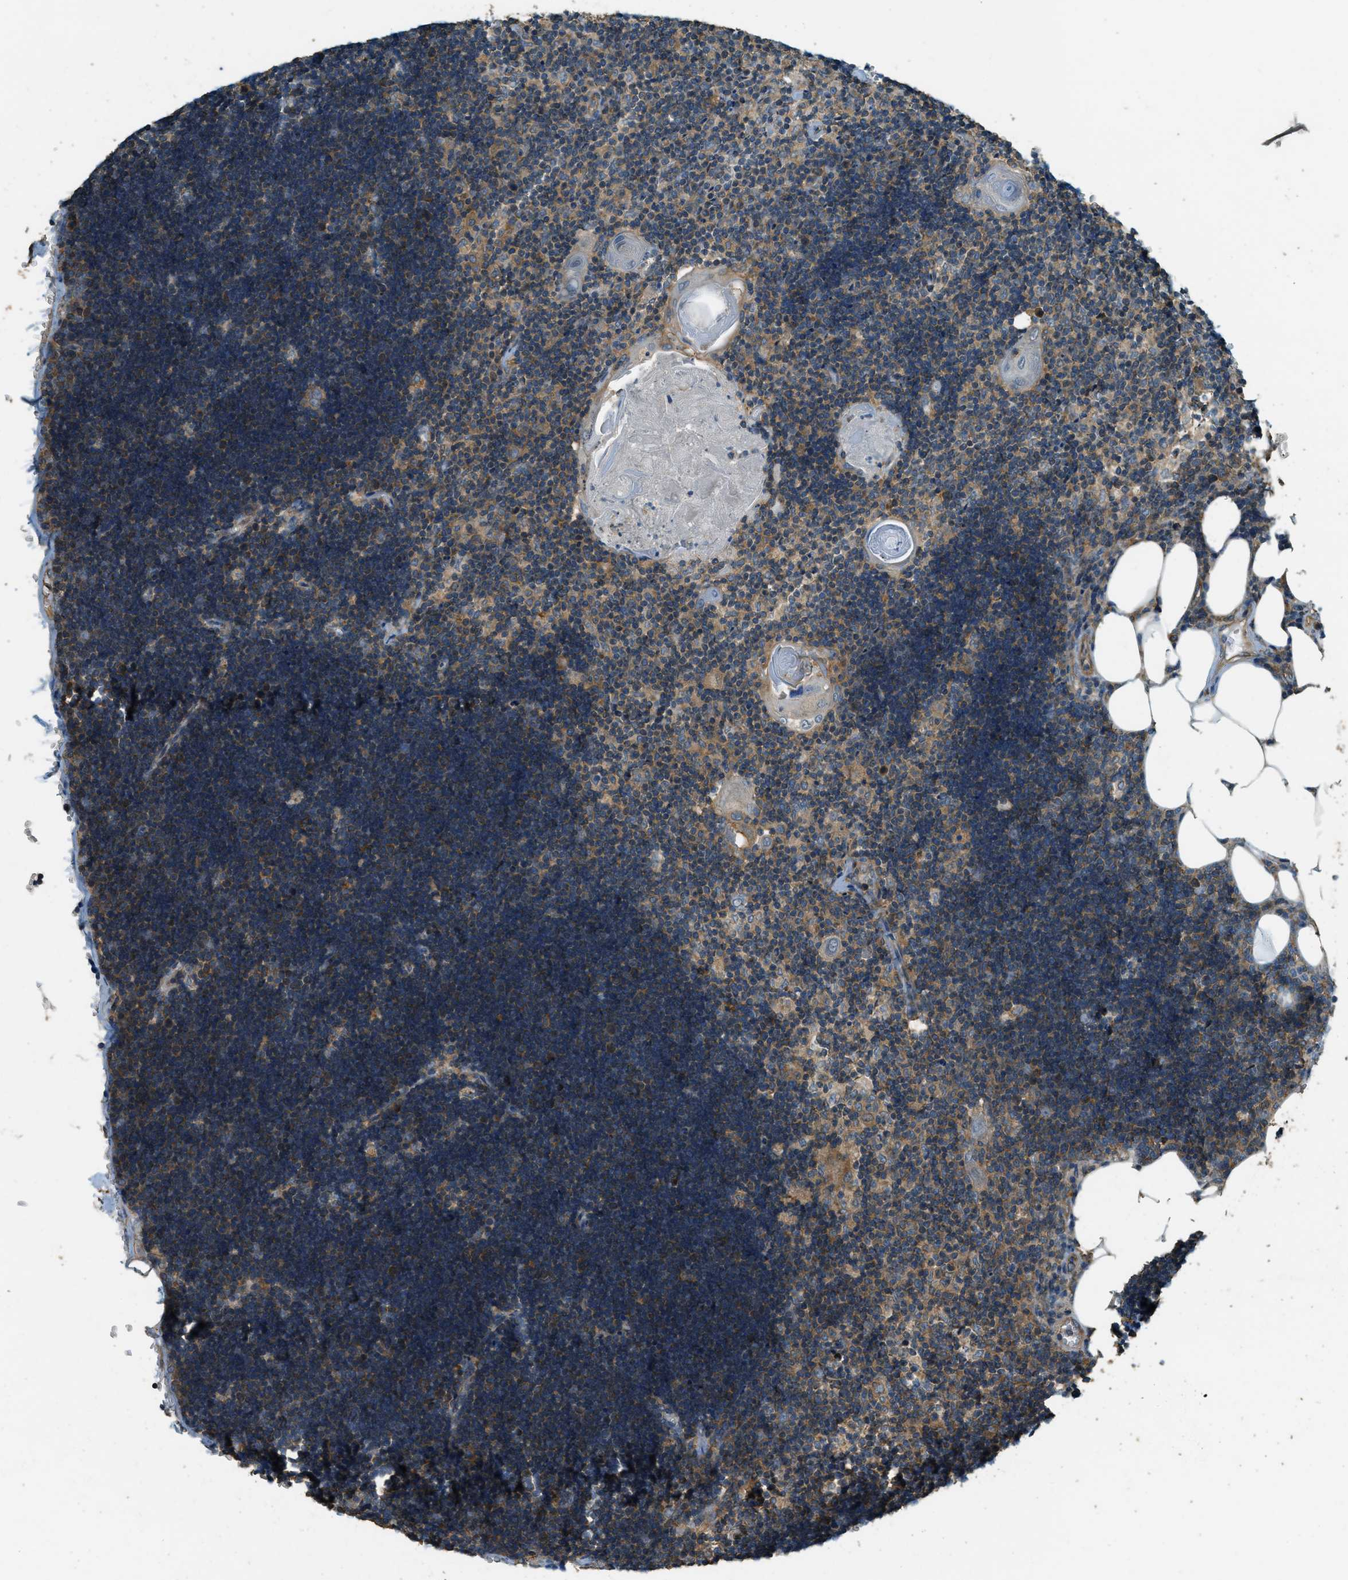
{"staining": {"intensity": "moderate", "quantity": "25%-75%", "location": "cytoplasmic/membranous"}, "tissue": "lymph node", "cell_type": "Germinal center cells", "image_type": "normal", "snomed": [{"axis": "morphology", "description": "Normal tissue, NOS"}, {"axis": "topography", "description": "Lymph node"}], "caption": "IHC (DAB) staining of benign human lymph node exhibits moderate cytoplasmic/membranous protein expression in about 25%-75% of germinal center cells.", "gene": "MARS1", "patient": {"sex": "male", "age": 33}}